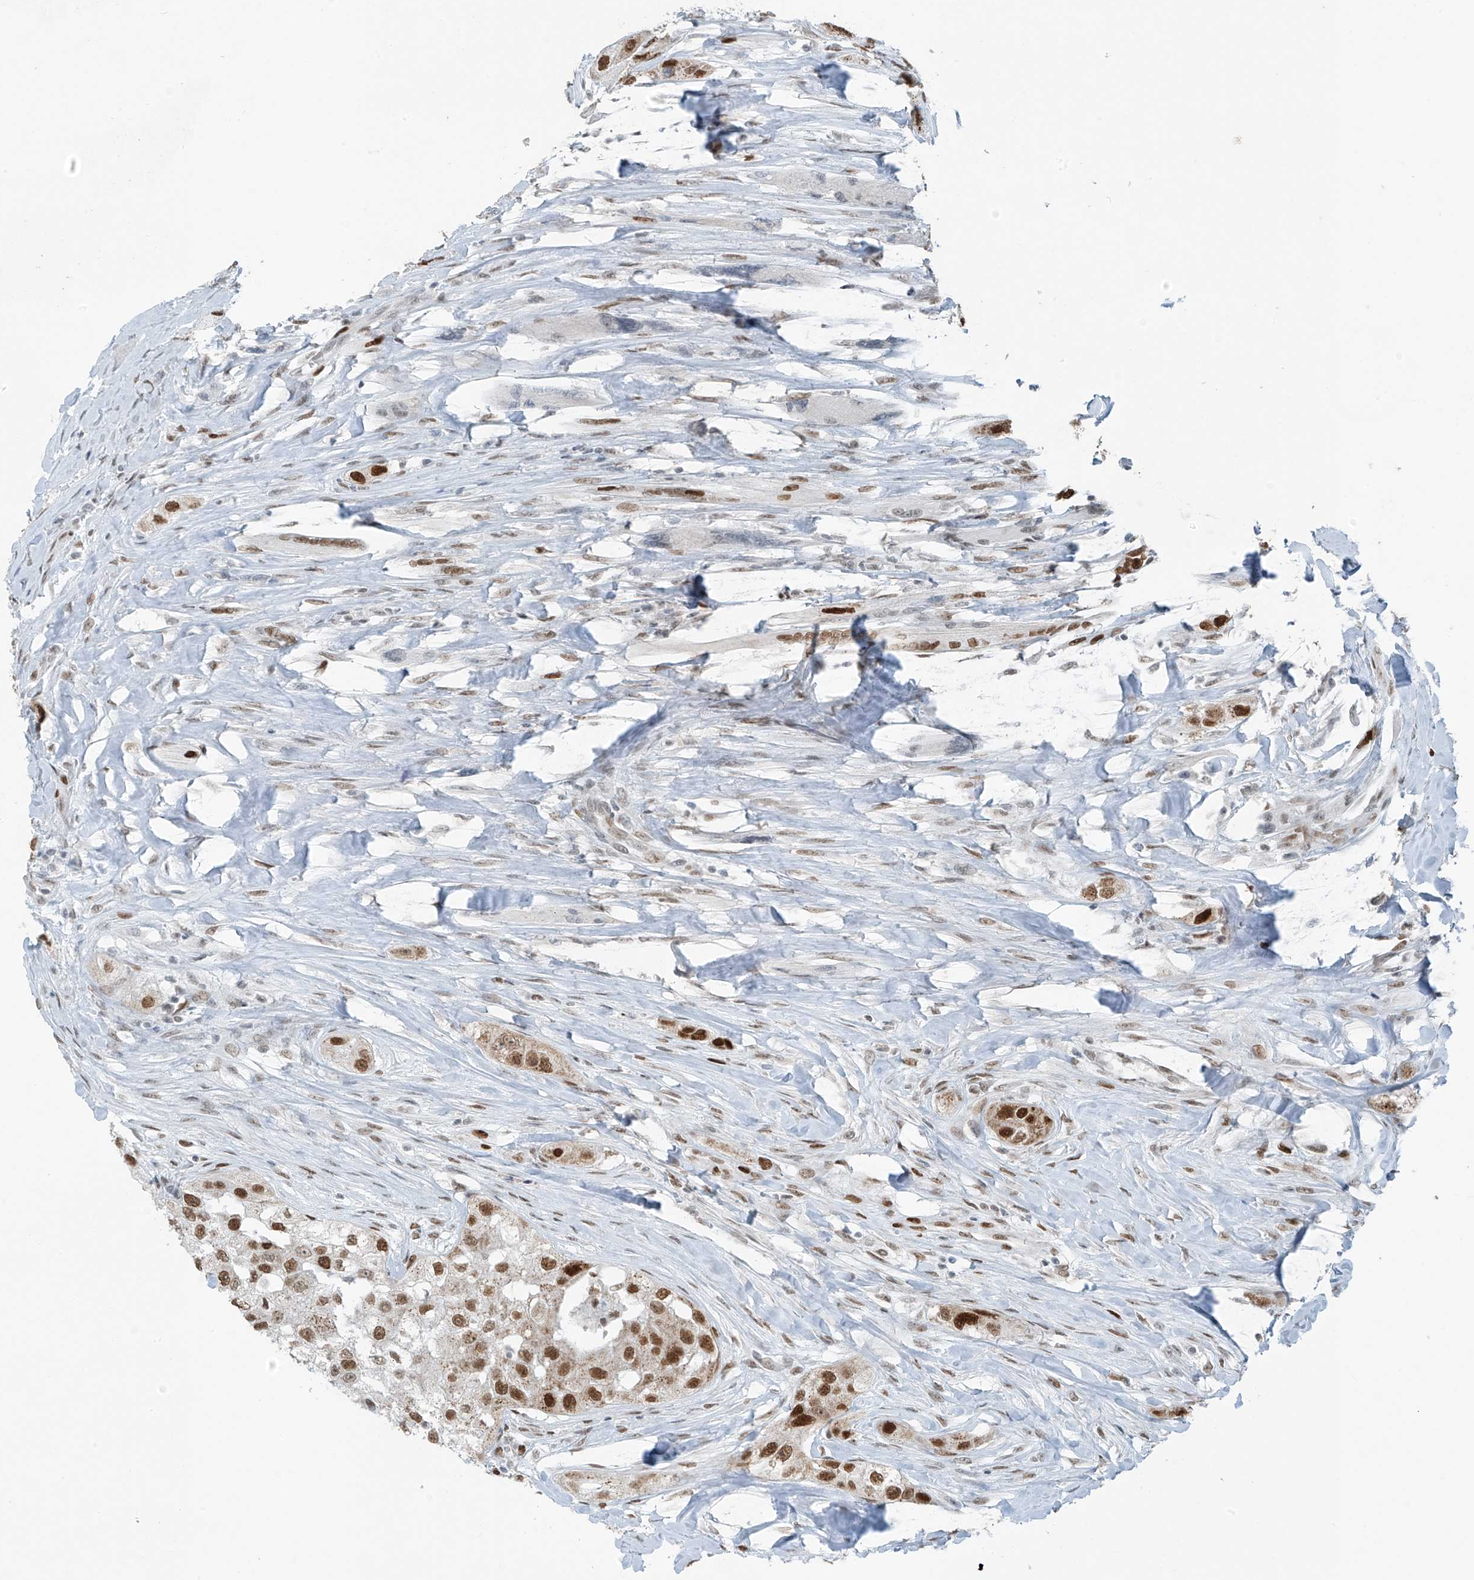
{"staining": {"intensity": "moderate", "quantity": ">75%", "location": "nuclear"}, "tissue": "head and neck cancer", "cell_type": "Tumor cells", "image_type": "cancer", "snomed": [{"axis": "morphology", "description": "Normal tissue, NOS"}, {"axis": "morphology", "description": "Squamous cell carcinoma, NOS"}, {"axis": "topography", "description": "Skeletal muscle"}, {"axis": "topography", "description": "Head-Neck"}], "caption": "DAB immunohistochemical staining of human head and neck cancer (squamous cell carcinoma) demonstrates moderate nuclear protein expression in about >75% of tumor cells.", "gene": "WRNIP1", "patient": {"sex": "male", "age": 51}}